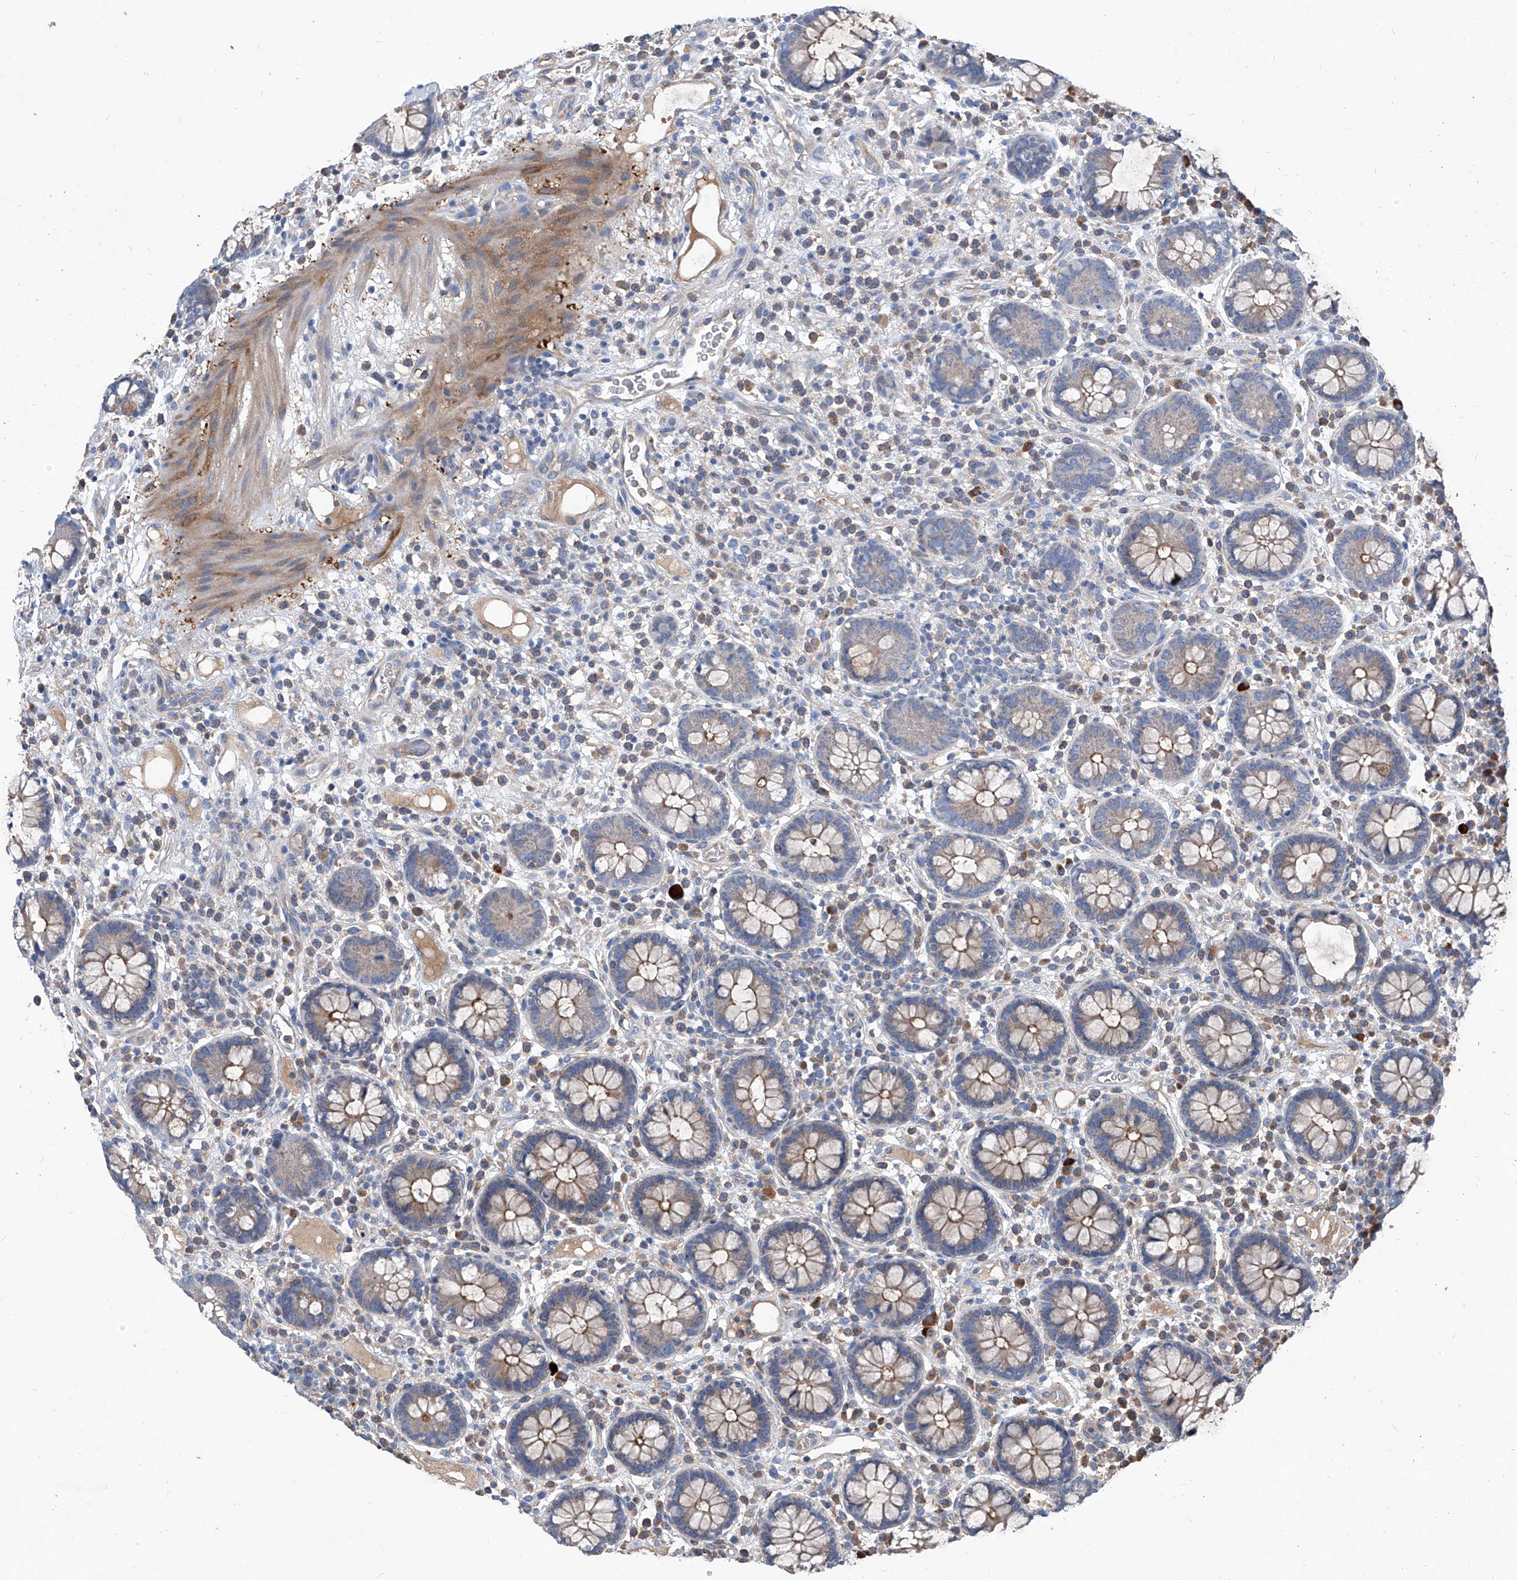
{"staining": {"intensity": "negative", "quantity": "none", "location": "none"}, "tissue": "colon", "cell_type": "Endothelial cells", "image_type": "normal", "snomed": [{"axis": "morphology", "description": "Normal tissue, NOS"}, {"axis": "topography", "description": "Colon"}], "caption": "This is an IHC image of unremarkable human colon. There is no expression in endothelial cells.", "gene": "EPHA8", "patient": {"sex": "female", "age": 79}}